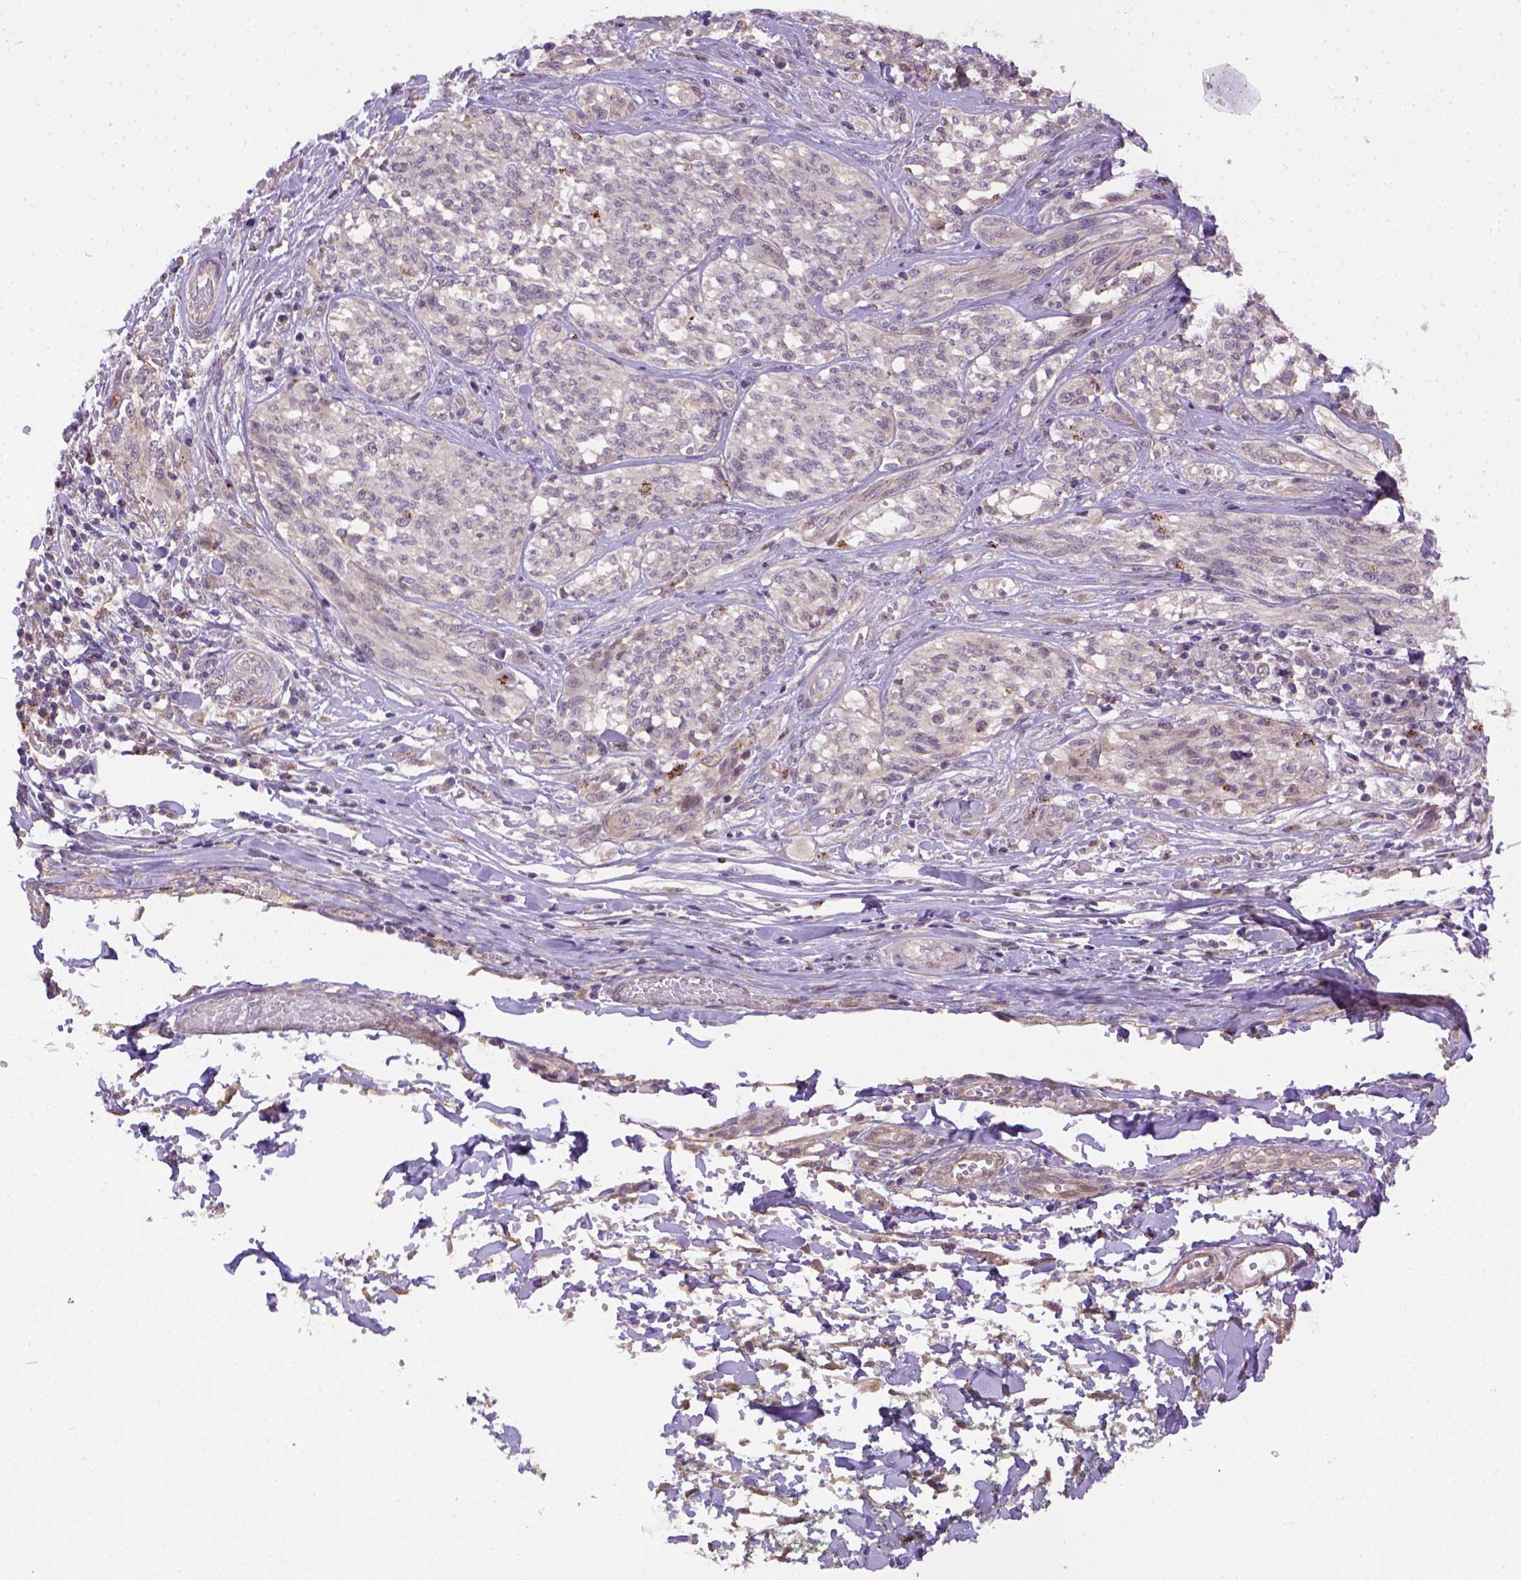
{"staining": {"intensity": "weak", "quantity": "<25%", "location": "cytoplasmic/membranous"}, "tissue": "melanoma", "cell_type": "Tumor cells", "image_type": "cancer", "snomed": [{"axis": "morphology", "description": "Malignant melanoma, NOS"}, {"axis": "topography", "description": "Skin"}], "caption": "Malignant melanoma stained for a protein using immunohistochemistry displays no staining tumor cells.", "gene": "KAZN", "patient": {"sex": "female", "age": 91}}